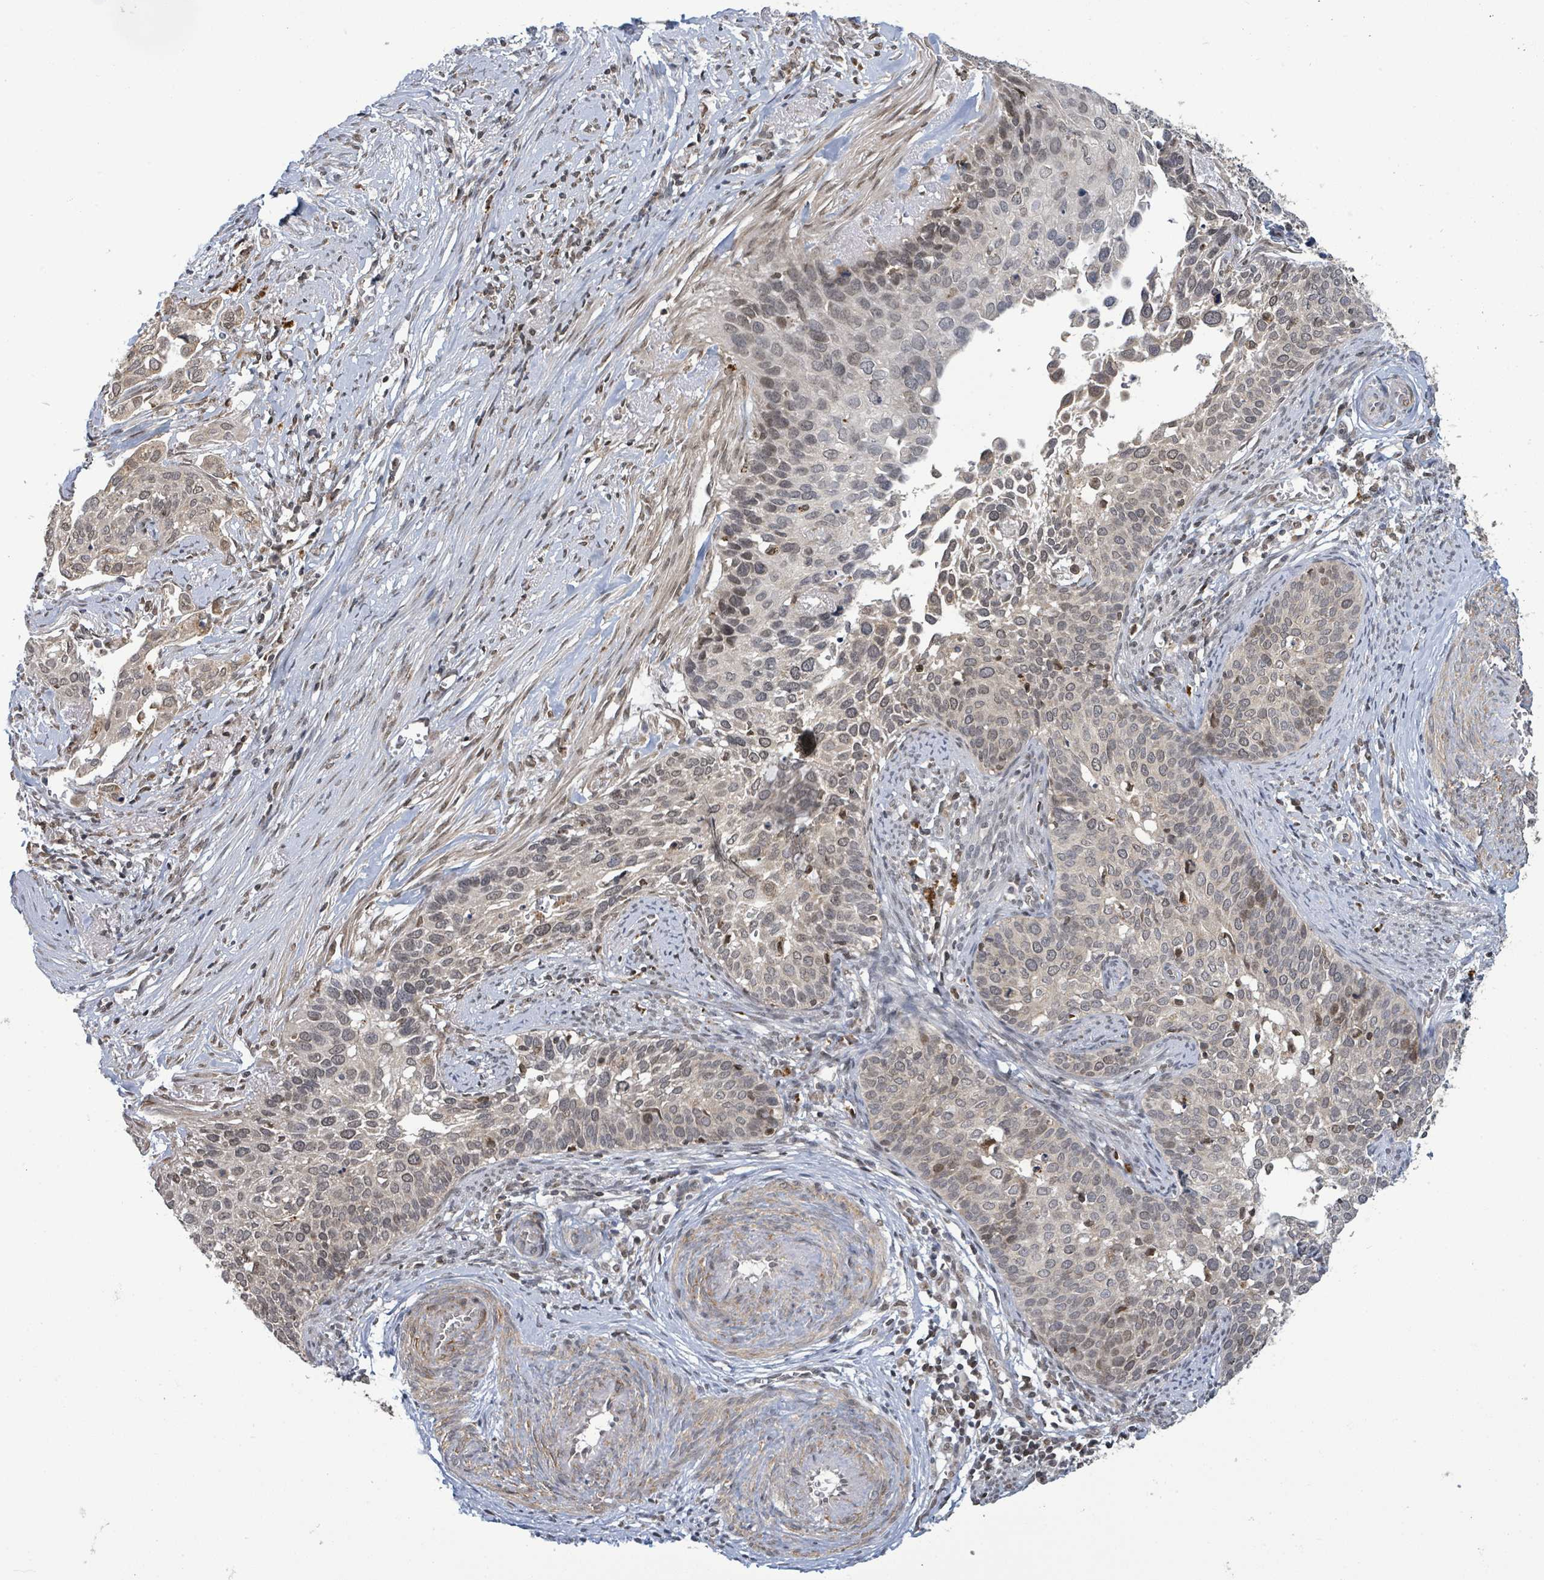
{"staining": {"intensity": "weak", "quantity": "25%-75%", "location": "nuclear"}, "tissue": "cervical cancer", "cell_type": "Tumor cells", "image_type": "cancer", "snomed": [{"axis": "morphology", "description": "Squamous cell carcinoma, NOS"}, {"axis": "topography", "description": "Cervix"}], "caption": "The histopathology image displays immunohistochemical staining of cervical cancer (squamous cell carcinoma). There is weak nuclear expression is present in approximately 25%-75% of tumor cells.", "gene": "SBF2", "patient": {"sex": "female", "age": 44}}